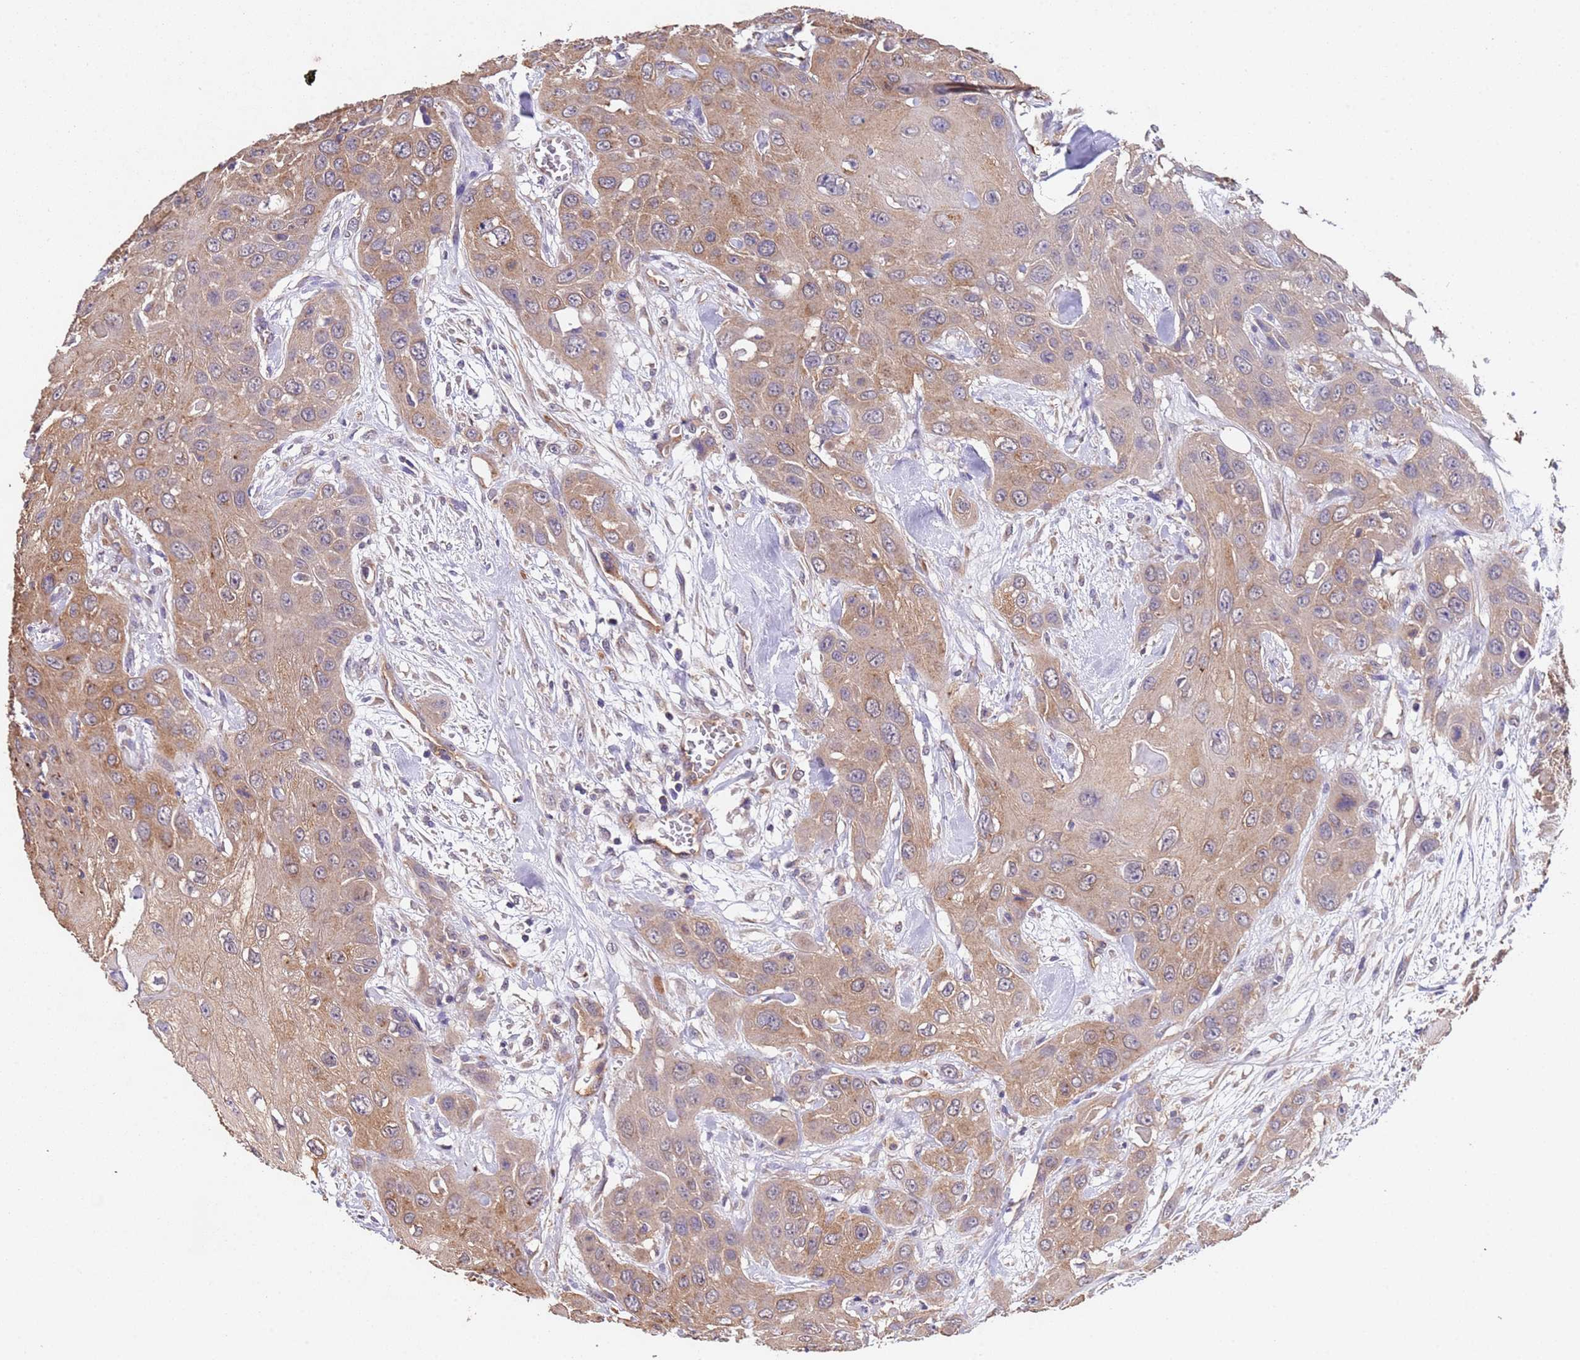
{"staining": {"intensity": "weak", "quantity": ">75%", "location": "cytoplasmic/membranous"}, "tissue": "head and neck cancer", "cell_type": "Tumor cells", "image_type": "cancer", "snomed": [{"axis": "morphology", "description": "Squamous cell carcinoma, NOS"}, {"axis": "topography", "description": "Head-Neck"}], "caption": "Head and neck squamous cell carcinoma stained with a protein marker displays weak staining in tumor cells.", "gene": "MTX3", "patient": {"sex": "male", "age": 81}}